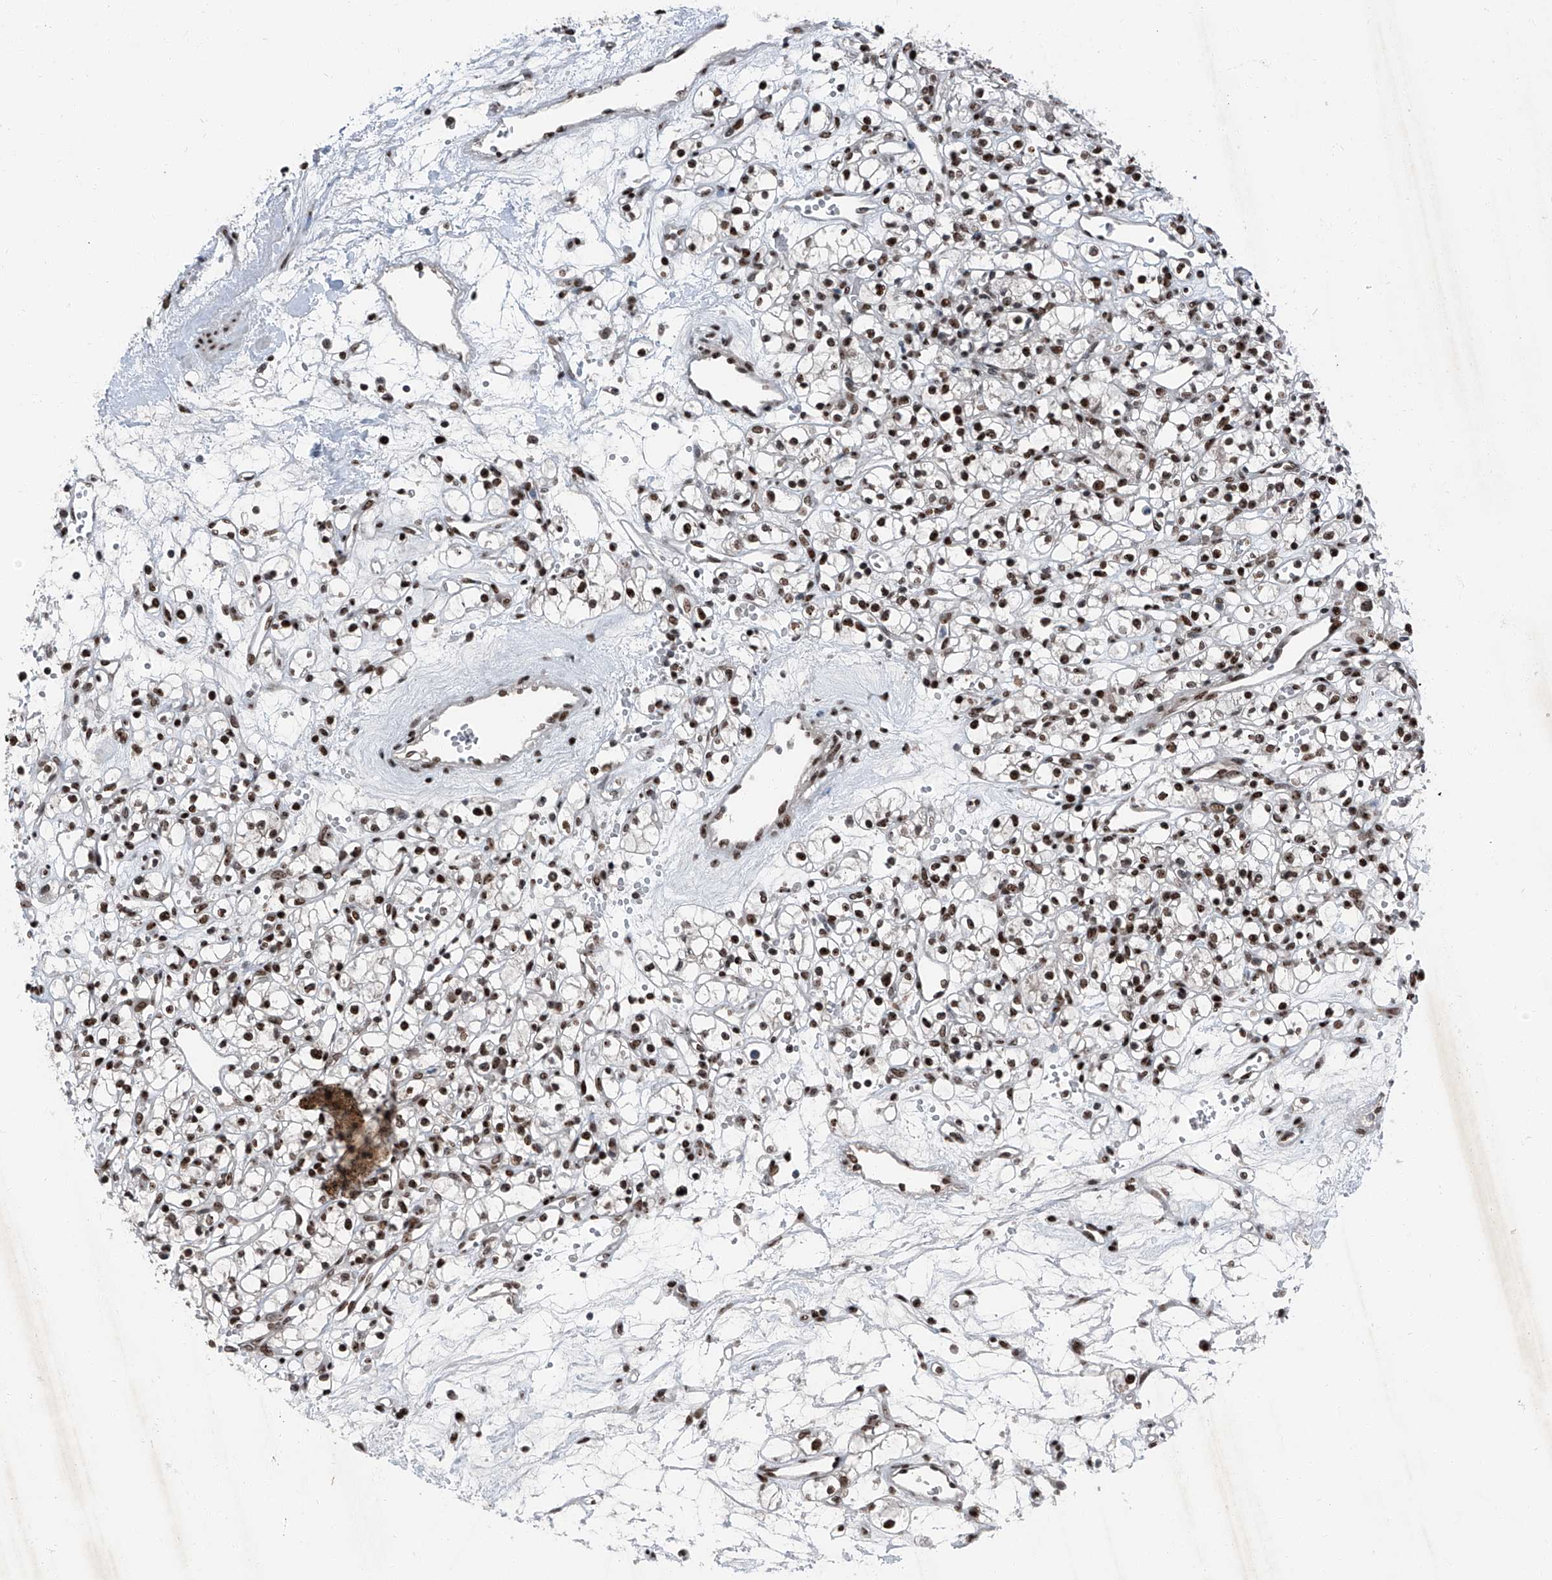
{"staining": {"intensity": "moderate", "quantity": ">75%", "location": "nuclear"}, "tissue": "renal cancer", "cell_type": "Tumor cells", "image_type": "cancer", "snomed": [{"axis": "morphology", "description": "Adenocarcinoma, NOS"}, {"axis": "topography", "description": "Kidney"}], "caption": "This histopathology image reveals IHC staining of human renal cancer, with medium moderate nuclear staining in approximately >75% of tumor cells.", "gene": "BMI1", "patient": {"sex": "female", "age": 59}}